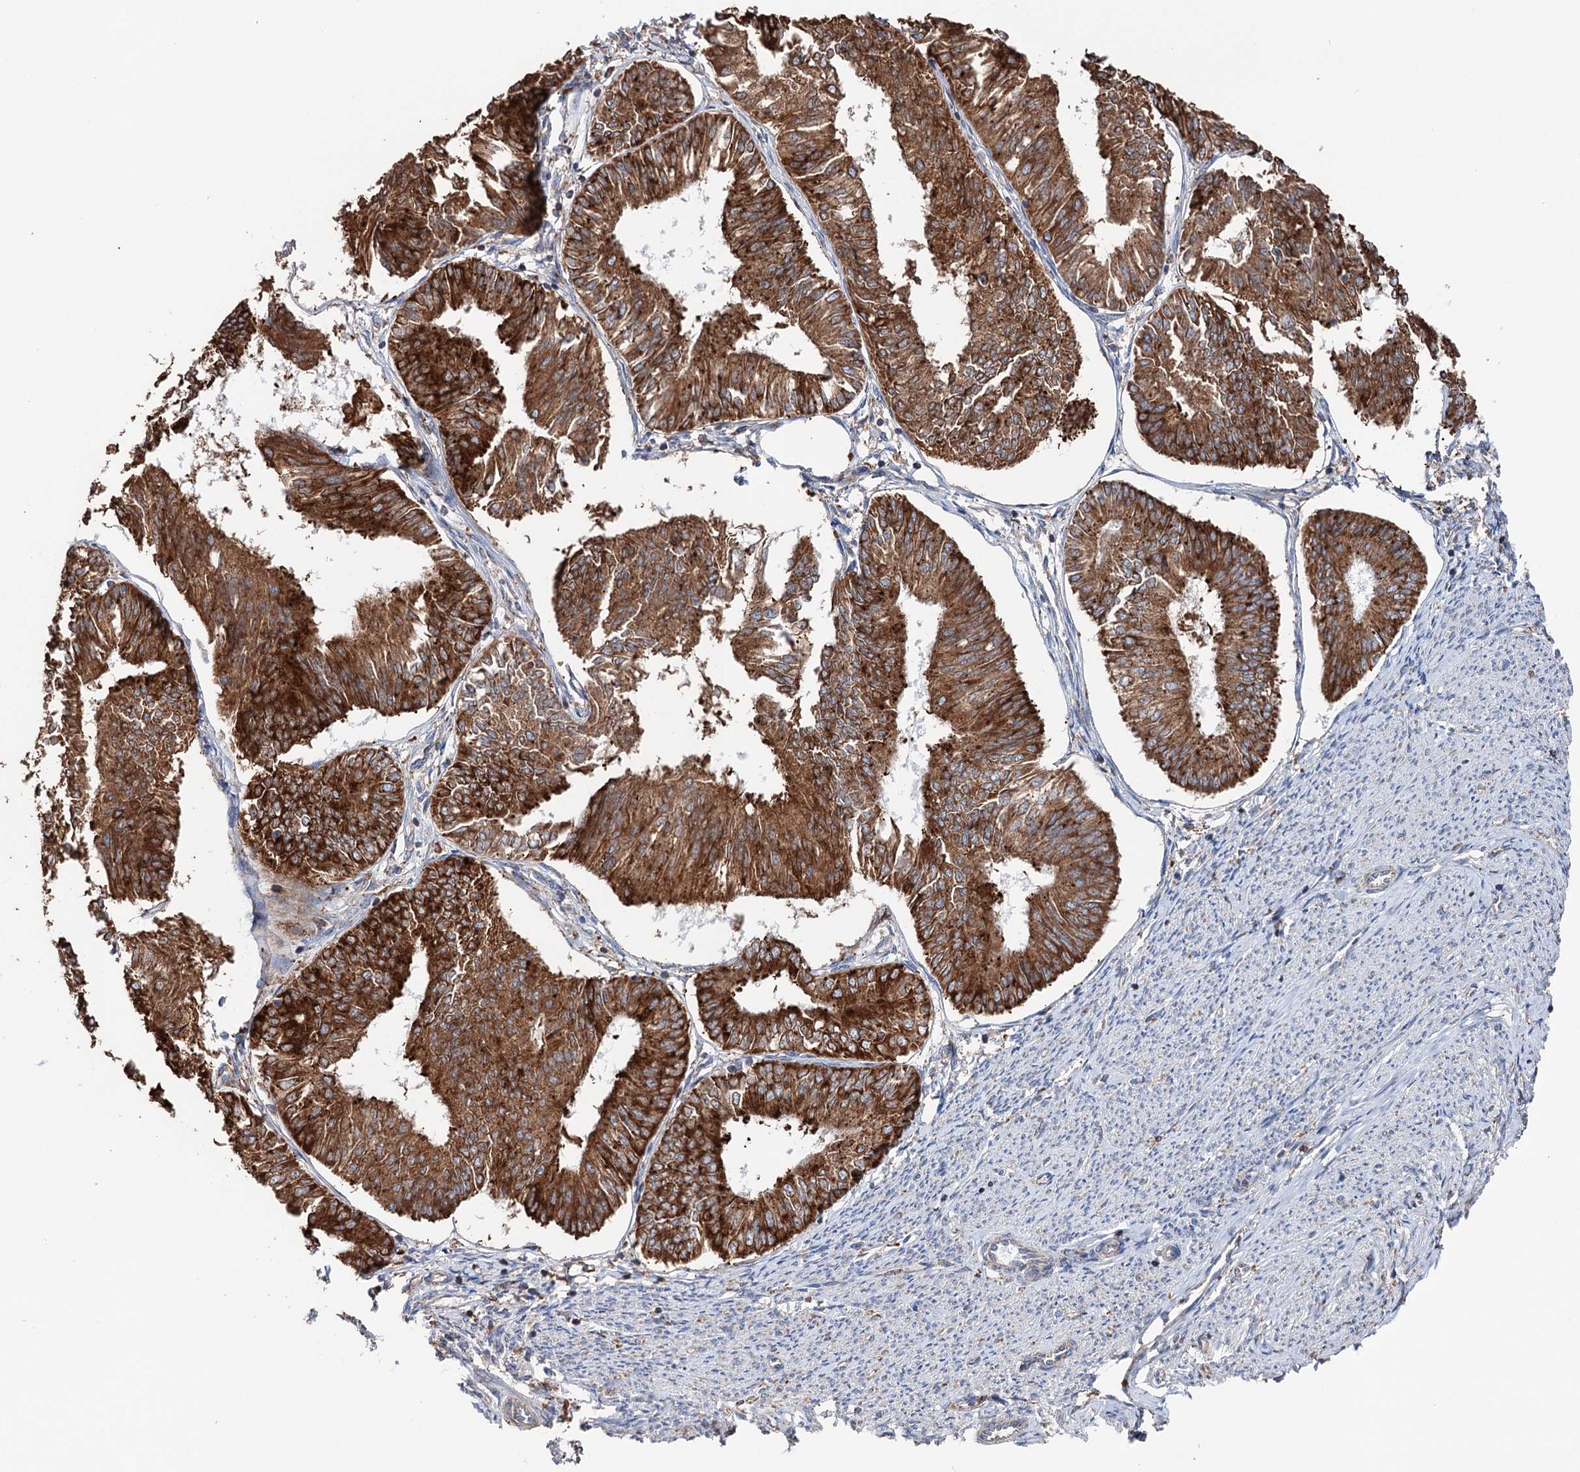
{"staining": {"intensity": "strong", "quantity": ">75%", "location": "cytoplasmic/membranous"}, "tissue": "endometrial cancer", "cell_type": "Tumor cells", "image_type": "cancer", "snomed": [{"axis": "morphology", "description": "Adenocarcinoma, NOS"}, {"axis": "topography", "description": "Endometrium"}], "caption": "Immunohistochemical staining of human adenocarcinoma (endometrial) displays high levels of strong cytoplasmic/membranous staining in about >75% of tumor cells.", "gene": "ERP29", "patient": {"sex": "female", "age": 58}}